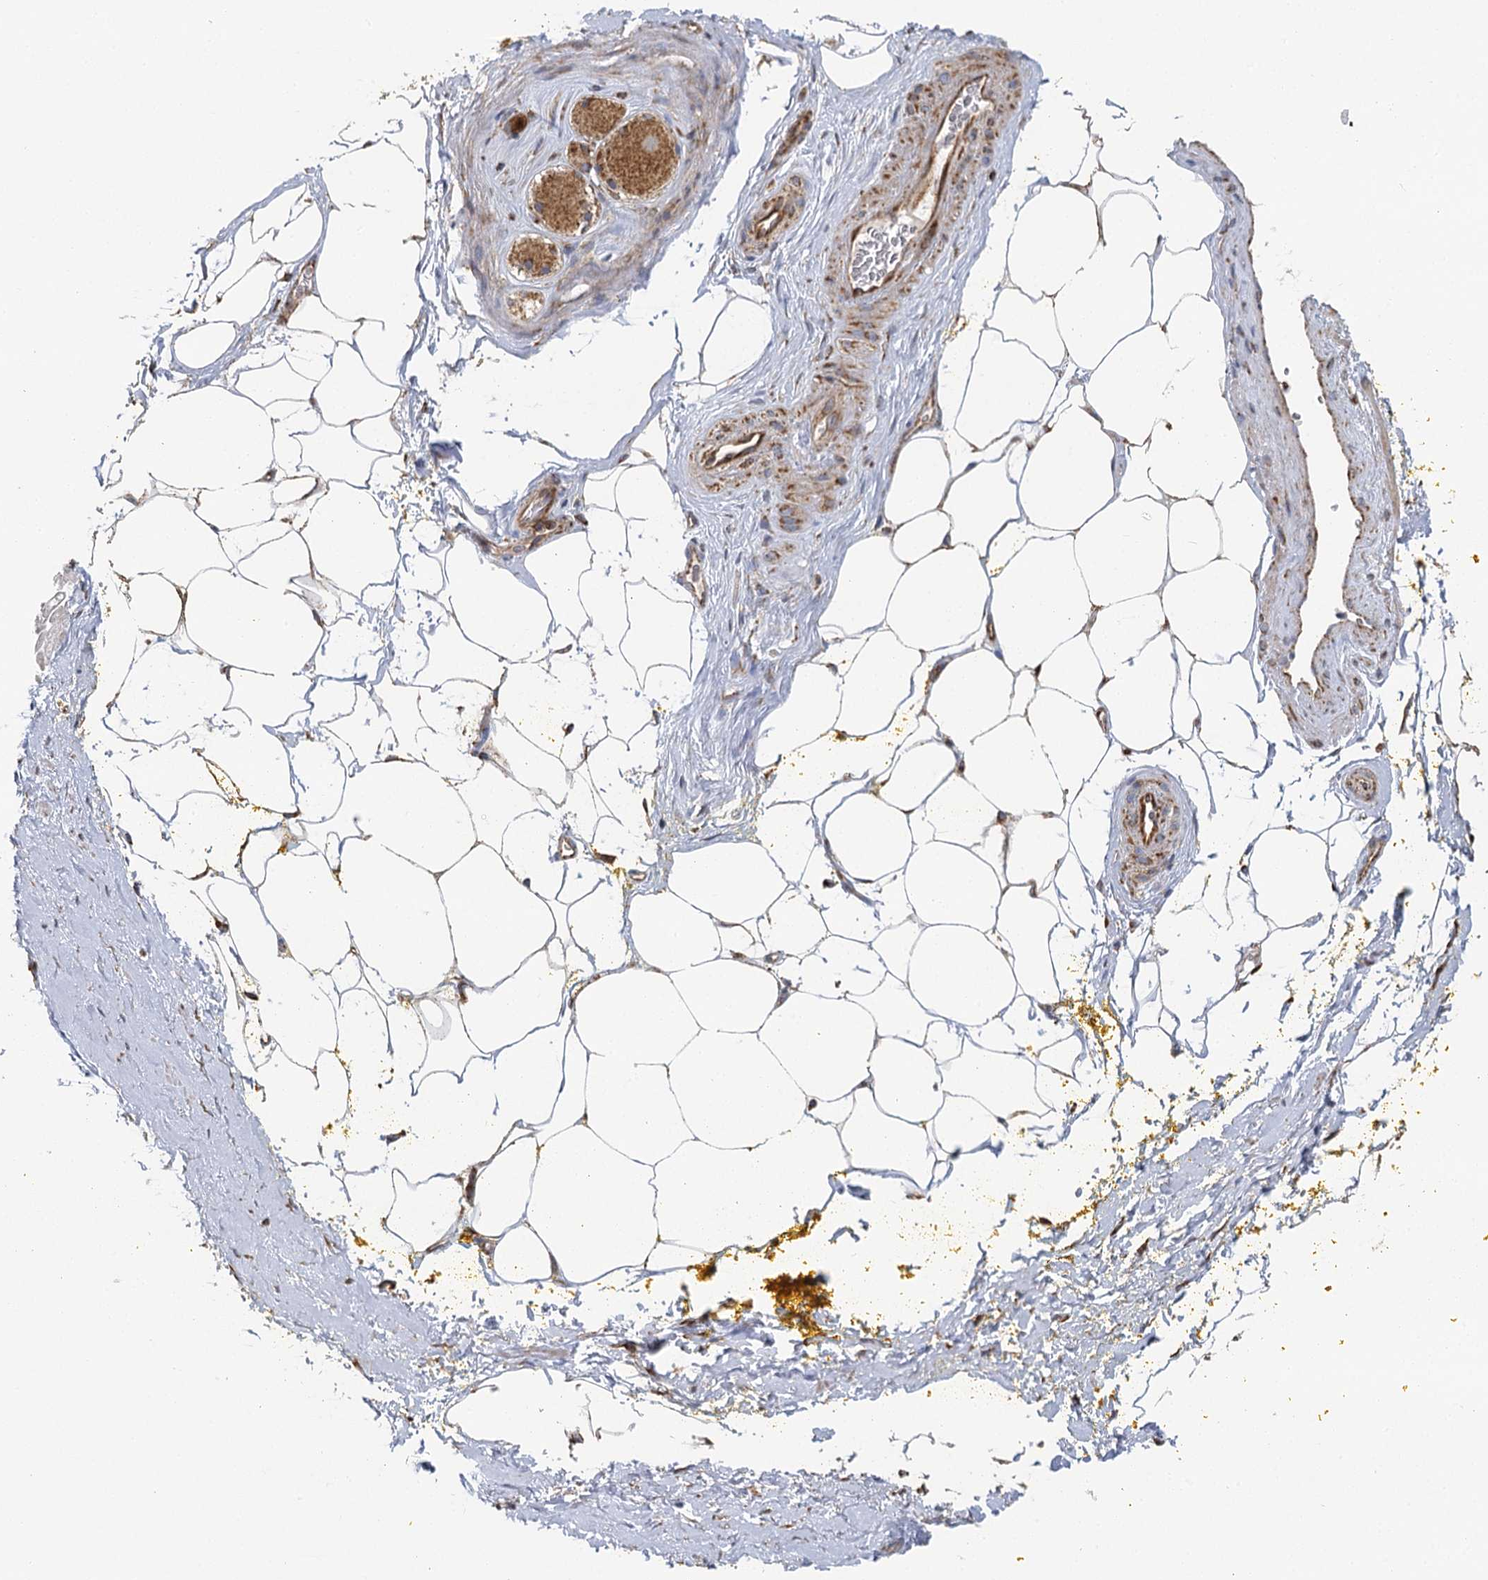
{"staining": {"intensity": "moderate", "quantity": ">75%", "location": "cytoplasmic/membranous"}, "tissue": "adipose tissue", "cell_type": "Adipocytes", "image_type": "normal", "snomed": [{"axis": "morphology", "description": "Normal tissue, NOS"}, {"axis": "morphology", "description": "Adenocarcinoma, Low grade"}, {"axis": "topography", "description": "Prostate"}, {"axis": "topography", "description": "Peripheral nerve tissue"}], "caption": "High-magnification brightfield microscopy of unremarkable adipose tissue stained with DAB (brown) and counterstained with hematoxylin (blue). adipocytes exhibit moderate cytoplasmic/membranous staining is seen in approximately>75% of cells. (Stains: DAB (3,3'-diaminobenzidine) in brown, nuclei in blue, Microscopy: brightfield microscopy at high magnification).", "gene": "IL11RA", "patient": {"sex": "male", "age": 63}}